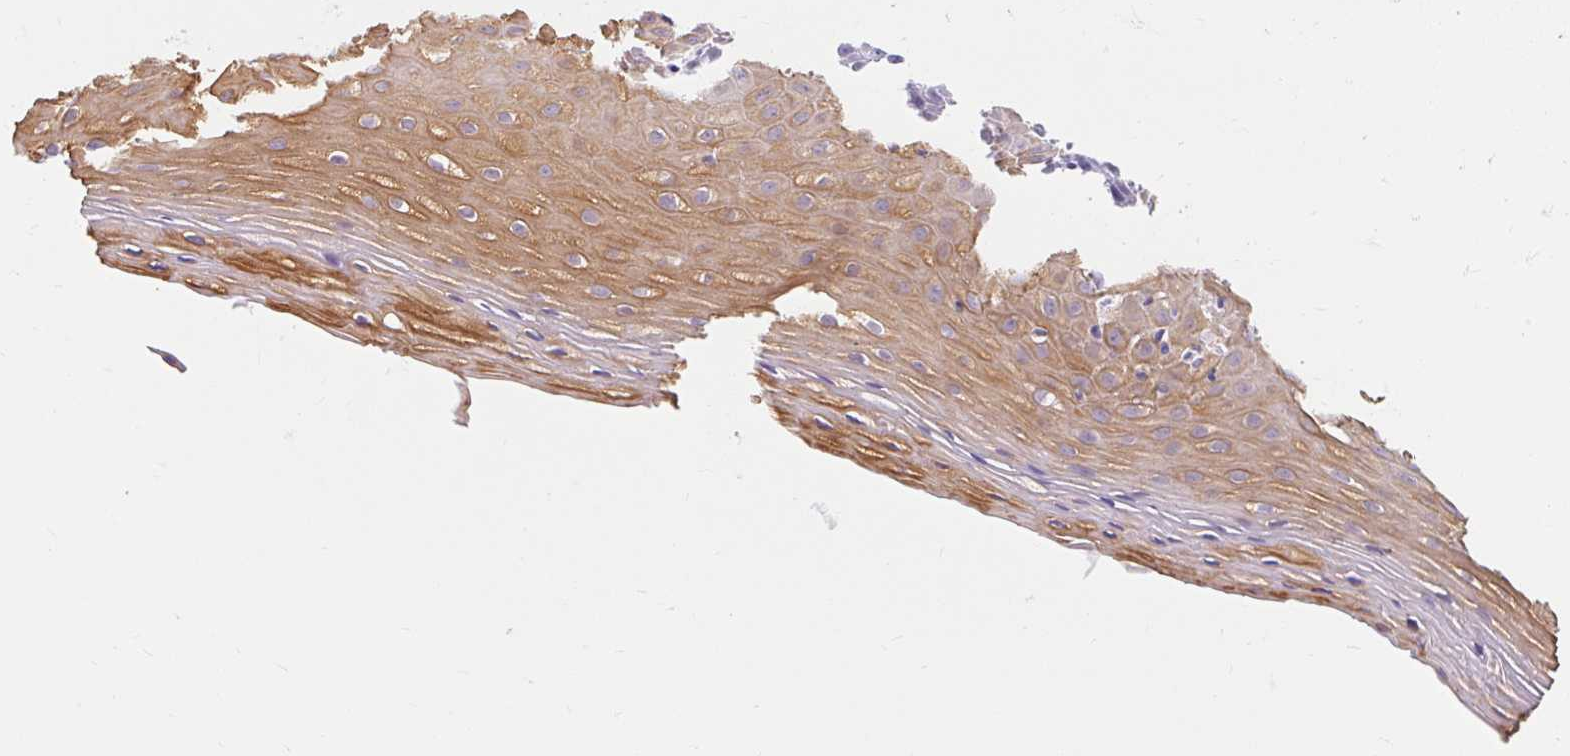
{"staining": {"intensity": "negative", "quantity": "none", "location": "none"}, "tissue": "cervix", "cell_type": "Glandular cells", "image_type": "normal", "snomed": [{"axis": "morphology", "description": "Normal tissue, NOS"}, {"axis": "topography", "description": "Cervix"}], "caption": "Human cervix stained for a protein using IHC reveals no positivity in glandular cells.", "gene": "ITPK1", "patient": {"sex": "female", "age": 36}}